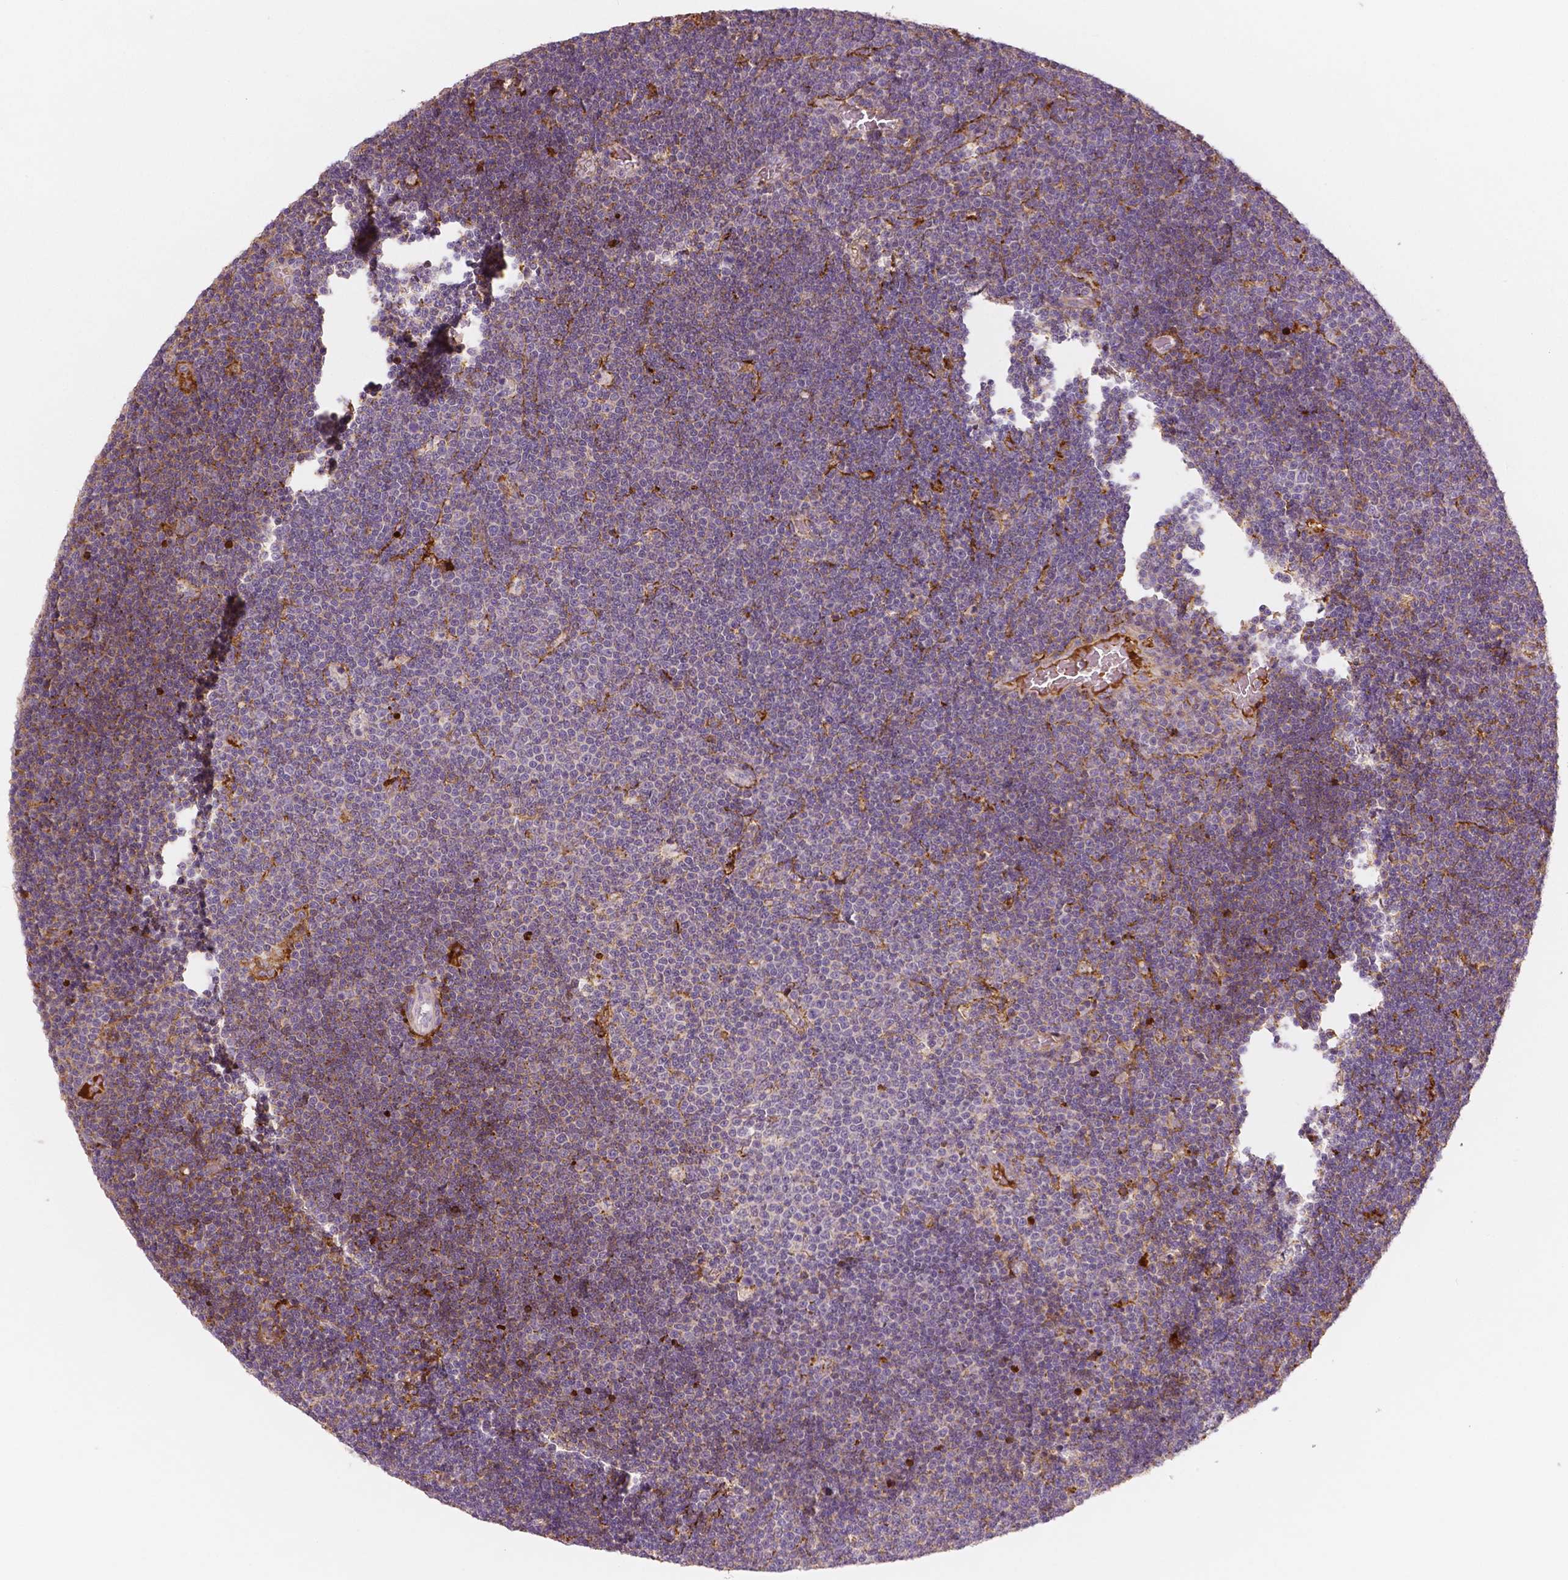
{"staining": {"intensity": "negative", "quantity": "none", "location": "none"}, "tissue": "lymphoma", "cell_type": "Tumor cells", "image_type": "cancer", "snomed": [{"axis": "morphology", "description": "Malignant lymphoma, non-Hodgkin's type, Low grade"}, {"axis": "topography", "description": "Brain"}], "caption": "A high-resolution micrograph shows immunohistochemistry (IHC) staining of low-grade malignant lymphoma, non-Hodgkin's type, which demonstrates no significant expression in tumor cells.", "gene": "APOA4", "patient": {"sex": "female", "age": 66}}